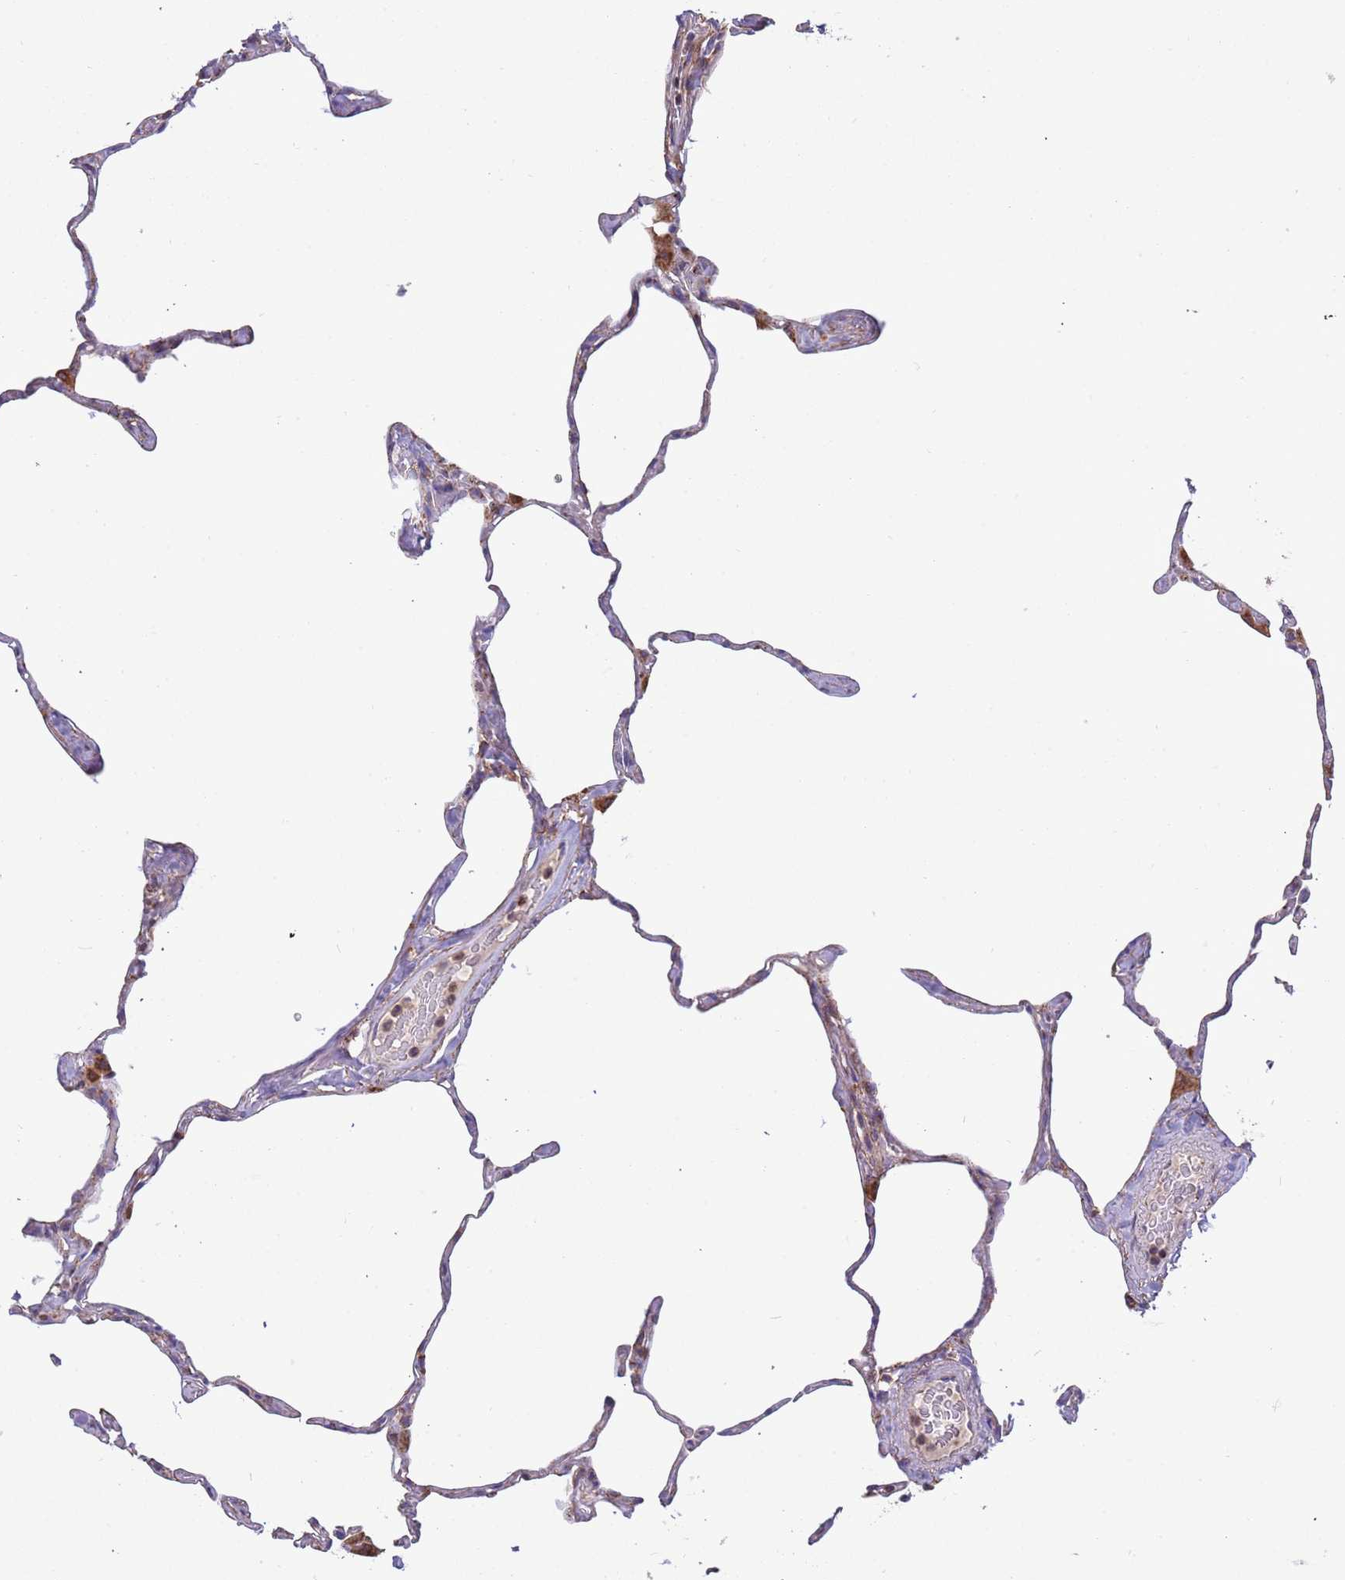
{"staining": {"intensity": "weak", "quantity": "<25%", "location": "cytoplasmic/membranous"}, "tissue": "lung", "cell_type": "Alveolar cells", "image_type": "normal", "snomed": [{"axis": "morphology", "description": "Normal tissue, NOS"}, {"axis": "topography", "description": "Lung"}], "caption": "An immunohistochemistry (IHC) photomicrograph of benign lung is shown. There is no staining in alveolar cells of lung. The staining was performed using DAB (3,3'-diaminobenzidine) to visualize the protein expression in brown, while the nuclei were stained in blue with hematoxylin (Magnification: 20x).", "gene": "IRS4", "patient": {"sex": "male", "age": 65}}